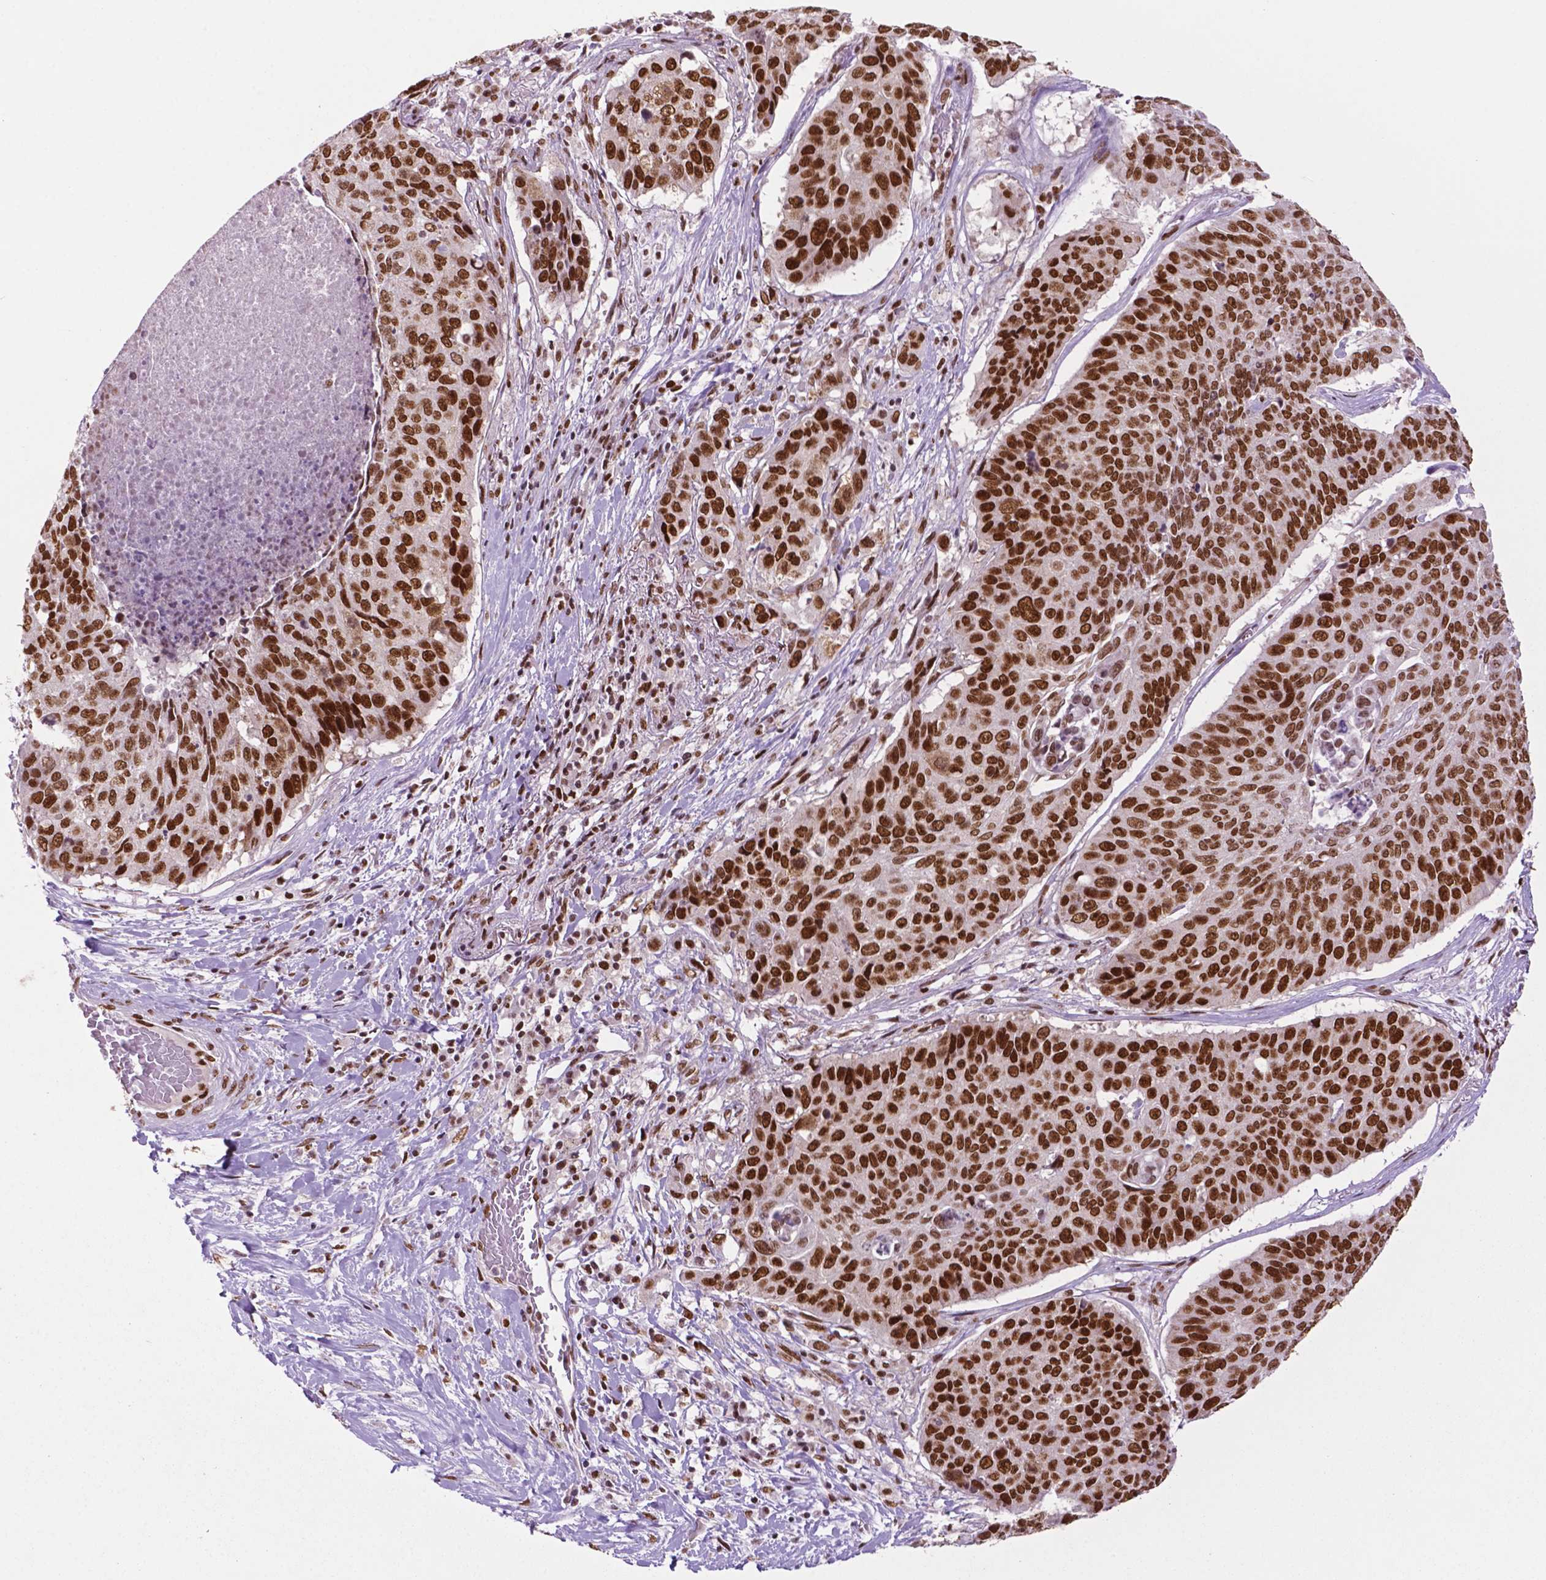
{"staining": {"intensity": "moderate", "quantity": "25%-75%", "location": "nuclear"}, "tissue": "lung cancer", "cell_type": "Tumor cells", "image_type": "cancer", "snomed": [{"axis": "morphology", "description": "Normal tissue, NOS"}, {"axis": "morphology", "description": "Squamous cell carcinoma, NOS"}, {"axis": "topography", "description": "Bronchus"}, {"axis": "topography", "description": "Lung"}], "caption": "Immunohistochemistry (IHC) staining of squamous cell carcinoma (lung), which exhibits medium levels of moderate nuclear staining in about 25%-75% of tumor cells indicating moderate nuclear protein staining. The staining was performed using DAB (3,3'-diaminobenzidine) (brown) for protein detection and nuclei were counterstained in hematoxylin (blue).", "gene": "MLH1", "patient": {"sex": "male", "age": 64}}